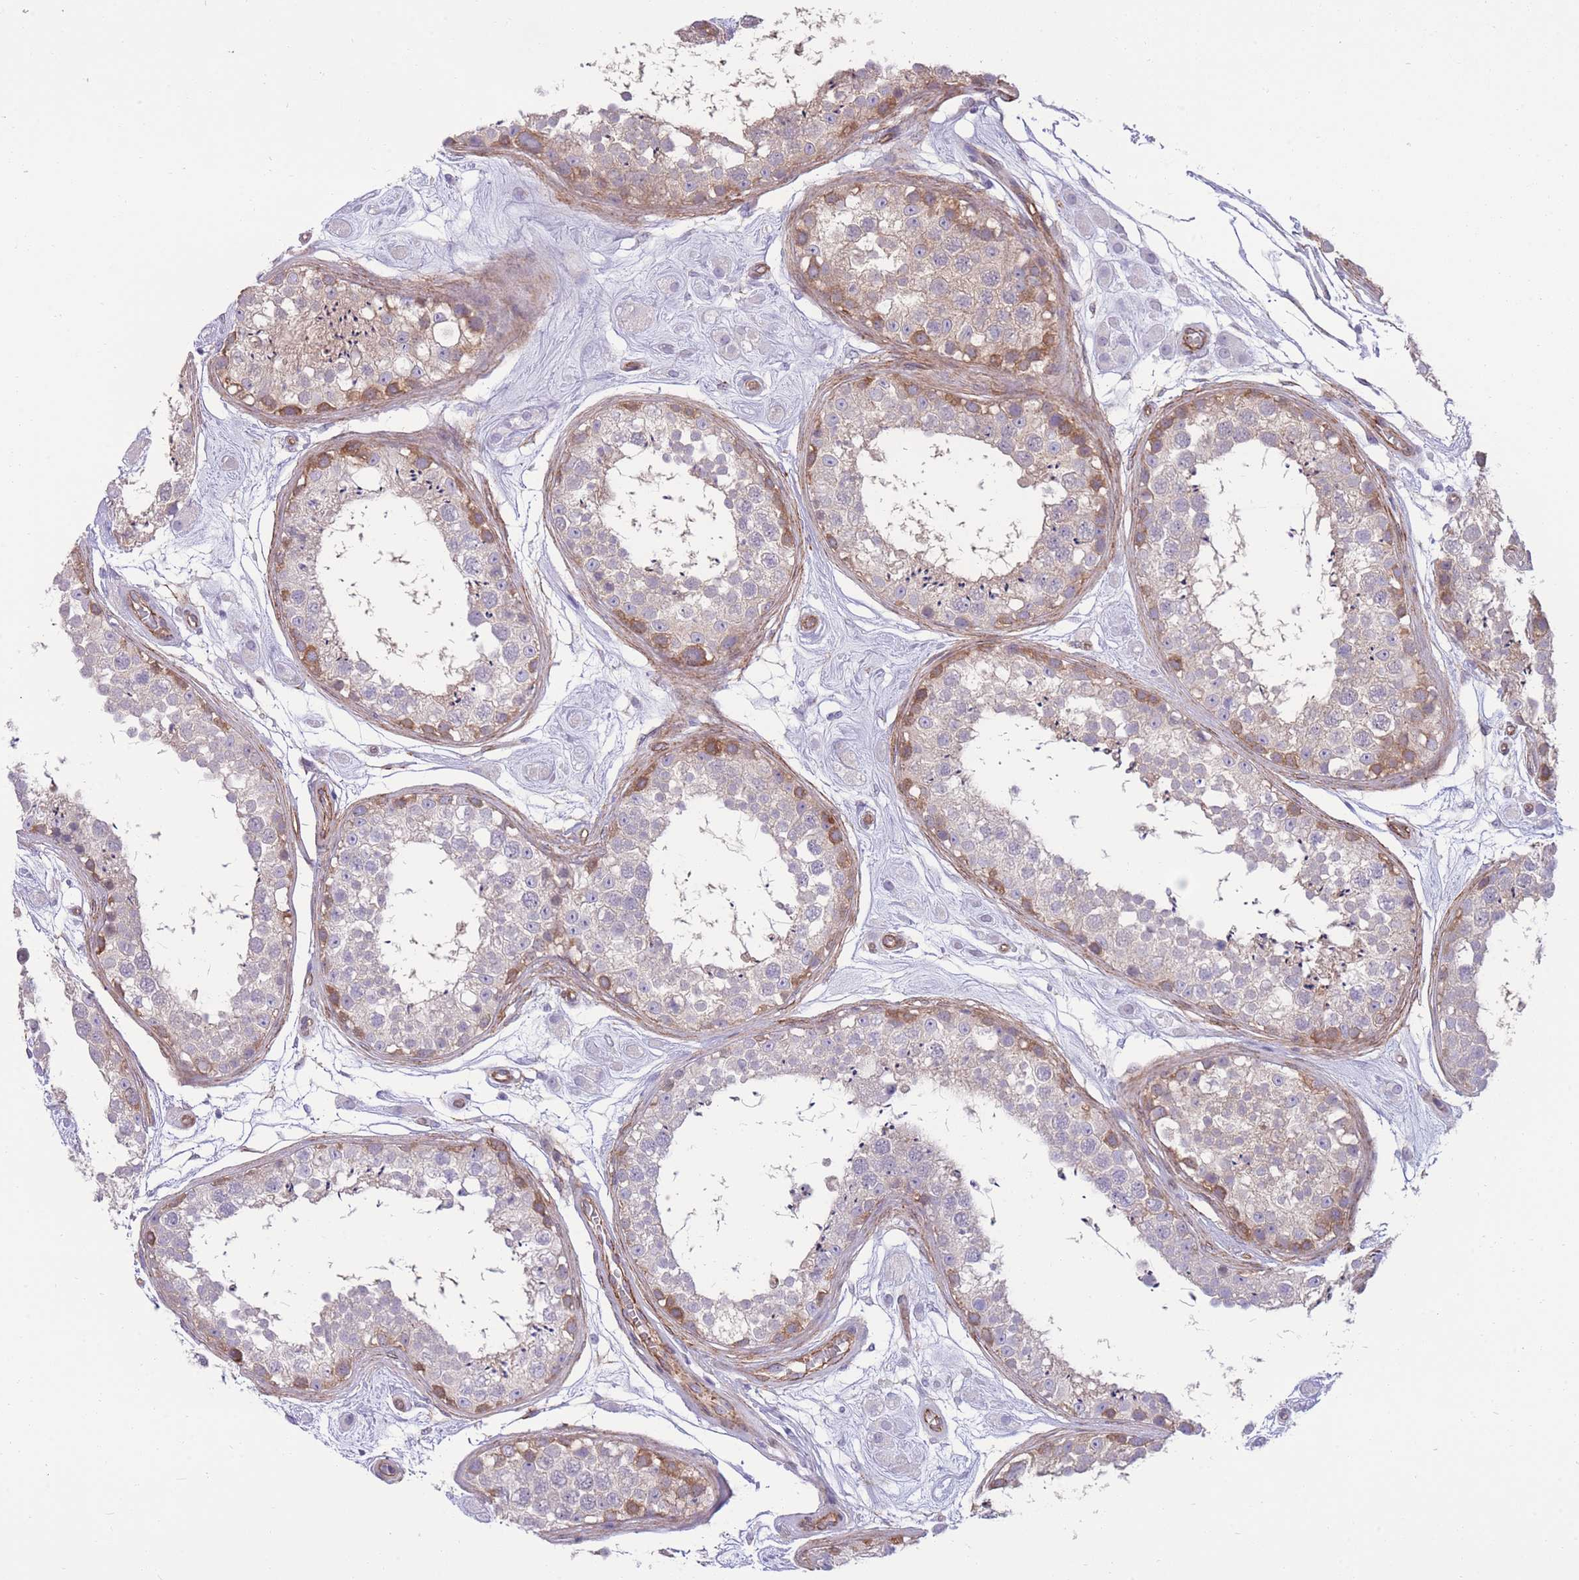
{"staining": {"intensity": "moderate", "quantity": "<25%", "location": "cytoplasmic/membranous"}, "tissue": "testis", "cell_type": "Cells in seminiferous ducts", "image_type": "normal", "snomed": [{"axis": "morphology", "description": "Normal tissue, NOS"}, {"axis": "topography", "description": "Testis"}], "caption": "DAB (3,3'-diaminobenzidine) immunohistochemical staining of benign human testis reveals moderate cytoplasmic/membranous protein expression in approximately <25% of cells in seminiferous ducts.", "gene": "RGS11", "patient": {"sex": "male", "age": 25}}